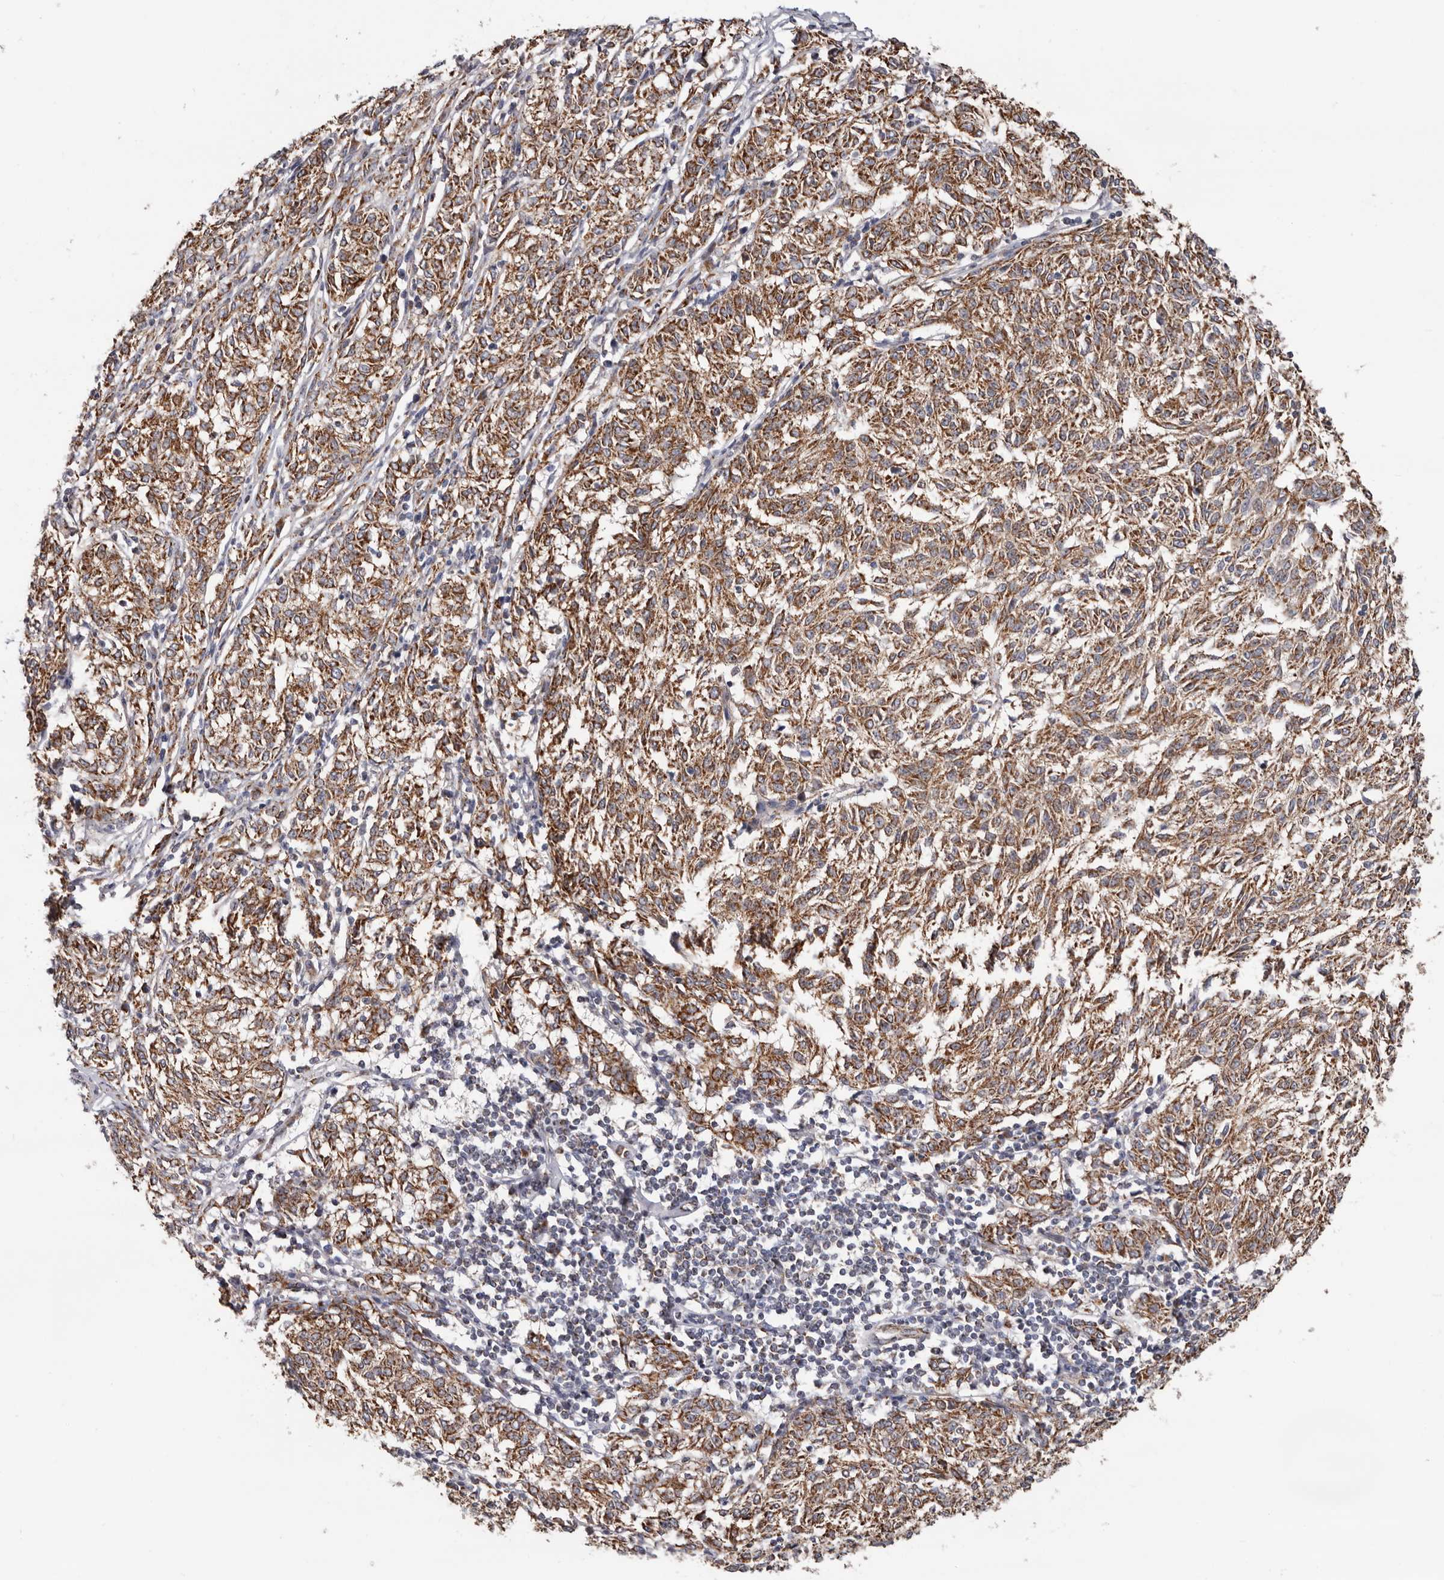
{"staining": {"intensity": "moderate", "quantity": ">75%", "location": "cytoplasmic/membranous"}, "tissue": "melanoma", "cell_type": "Tumor cells", "image_type": "cancer", "snomed": [{"axis": "morphology", "description": "Malignant melanoma, NOS"}, {"axis": "topography", "description": "Skin"}], "caption": "An immunohistochemistry micrograph of neoplastic tissue is shown. Protein staining in brown highlights moderate cytoplasmic/membranous positivity in malignant melanoma within tumor cells.", "gene": "MRPL18", "patient": {"sex": "female", "age": 72}}